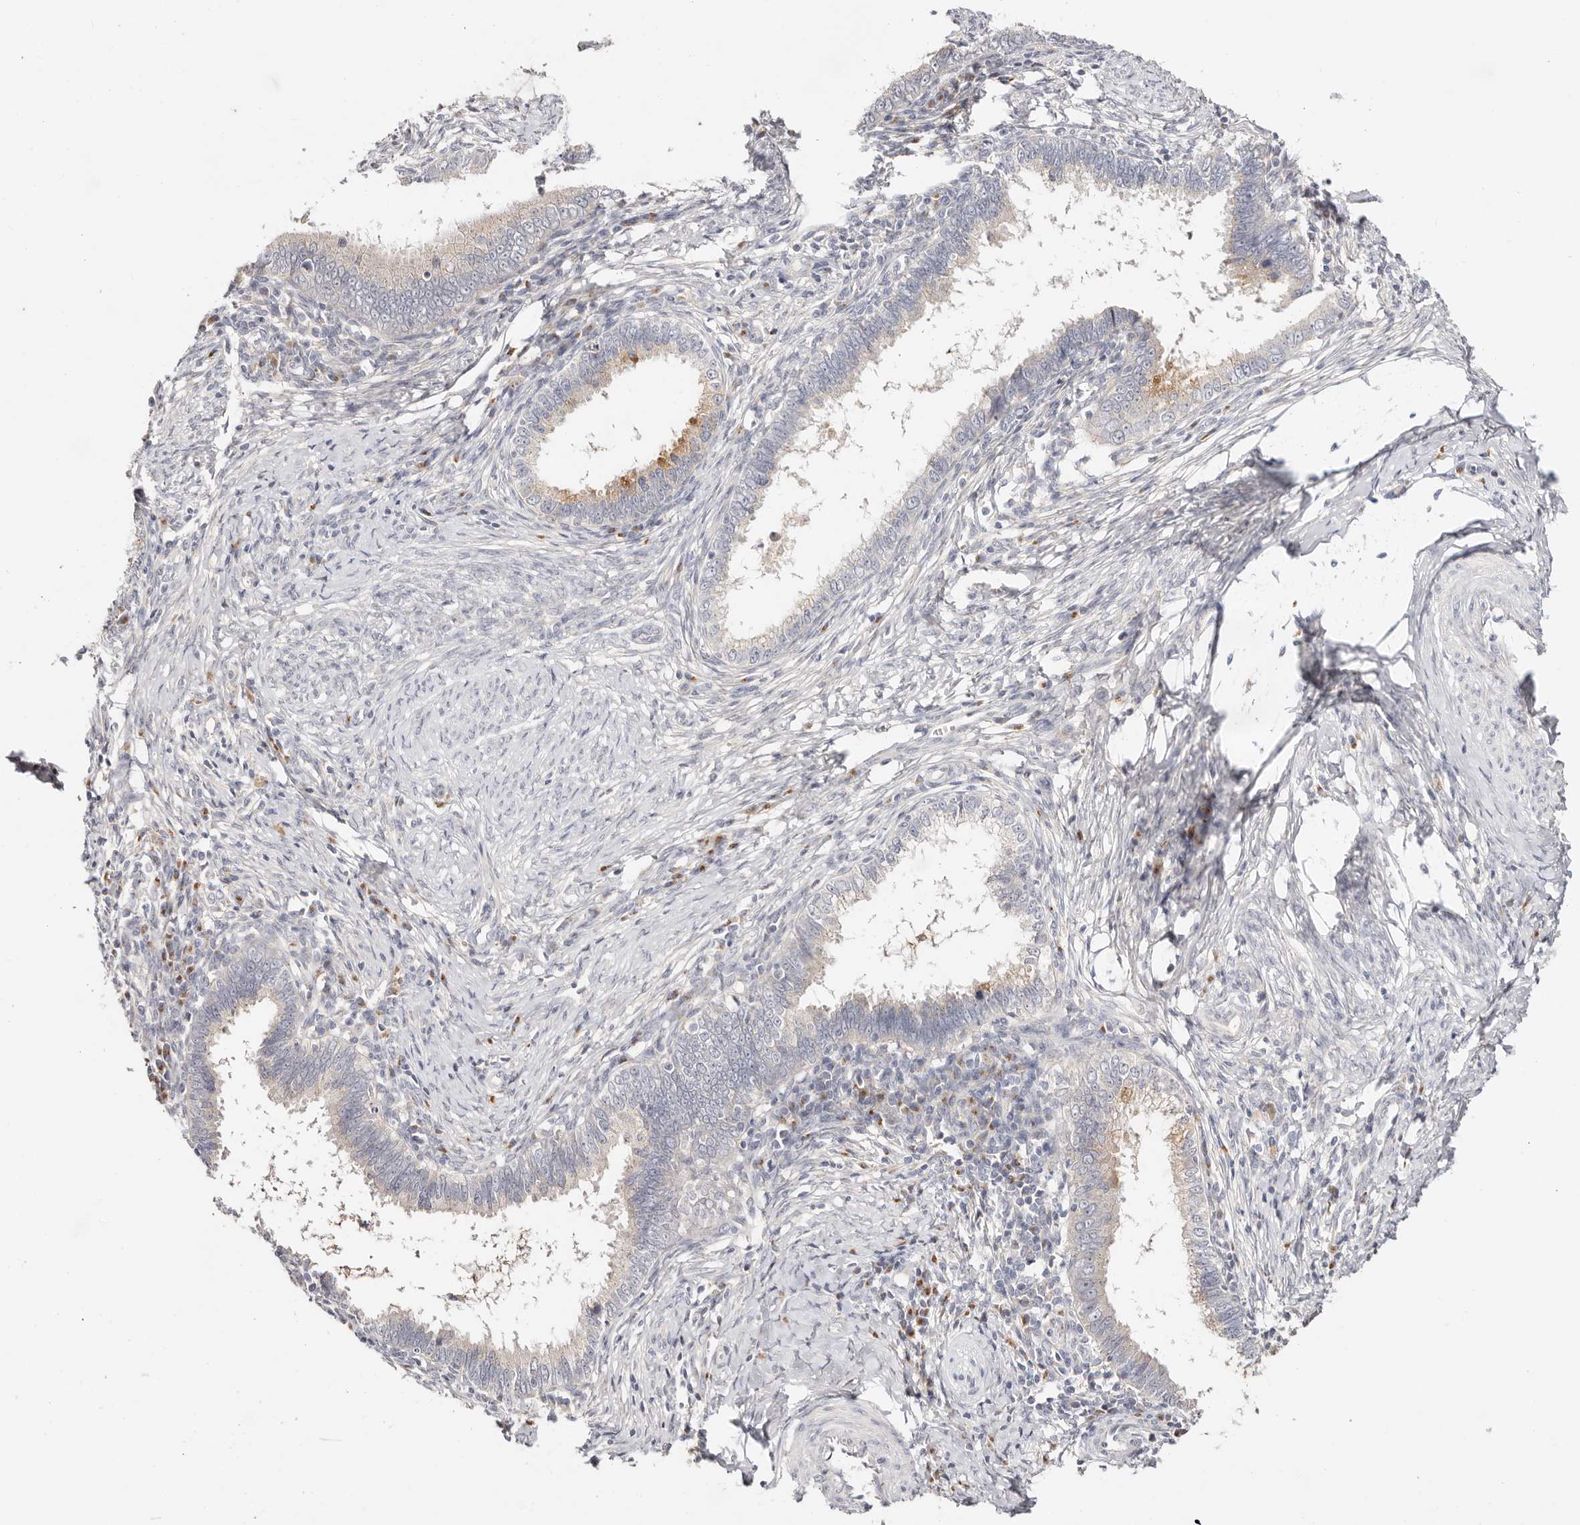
{"staining": {"intensity": "strong", "quantity": "<25%", "location": "cytoplasmic/membranous"}, "tissue": "cervical cancer", "cell_type": "Tumor cells", "image_type": "cancer", "snomed": [{"axis": "morphology", "description": "Adenocarcinoma, NOS"}, {"axis": "topography", "description": "Cervix"}], "caption": "Strong cytoplasmic/membranous protein staining is seen in about <25% of tumor cells in adenocarcinoma (cervical). The staining was performed using DAB to visualize the protein expression in brown, while the nuclei were stained in blue with hematoxylin (Magnification: 20x).", "gene": "DNASE1", "patient": {"sex": "female", "age": 36}}